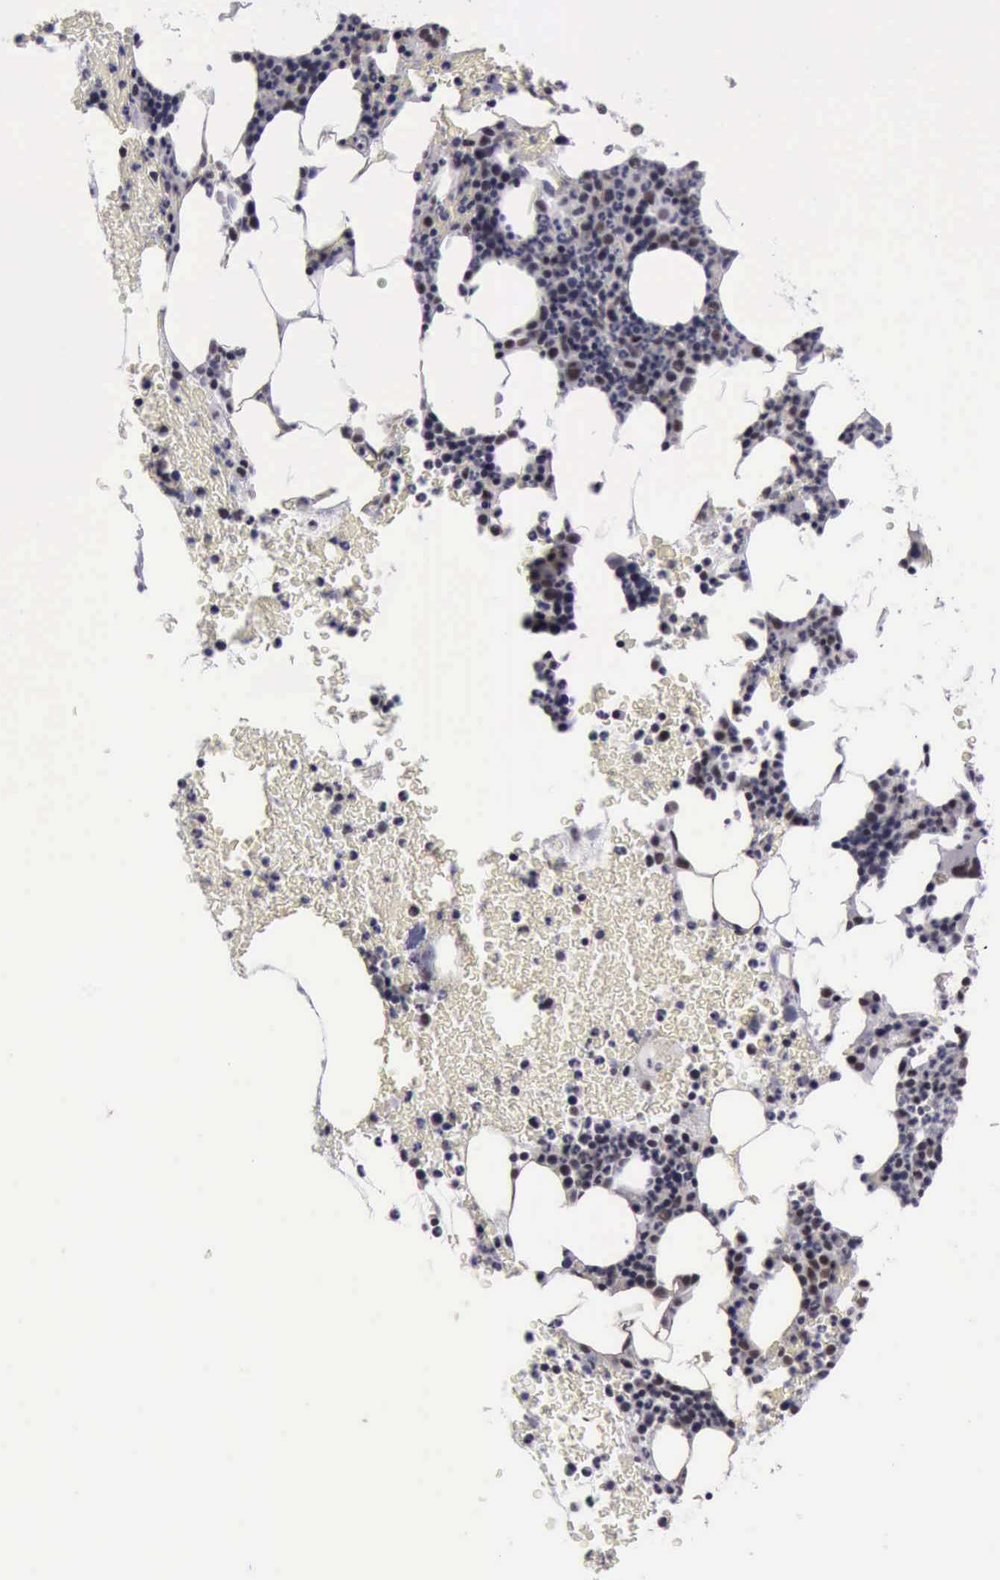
{"staining": {"intensity": "weak", "quantity": "<25%", "location": "nuclear"}, "tissue": "bone marrow", "cell_type": "Hematopoietic cells", "image_type": "normal", "snomed": [{"axis": "morphology", "description": "Normal tissue, NOS"}, {"axis": "topography", "description": "Bone marrow"}], "caption": "Immunohistochemistry micrograph of normal bone marrow stained for a protein (brown), which demonstrates no positivity in hematopoietic cells.", "gene": "YY1", "patient": {"sex": "female", "age": 53}}